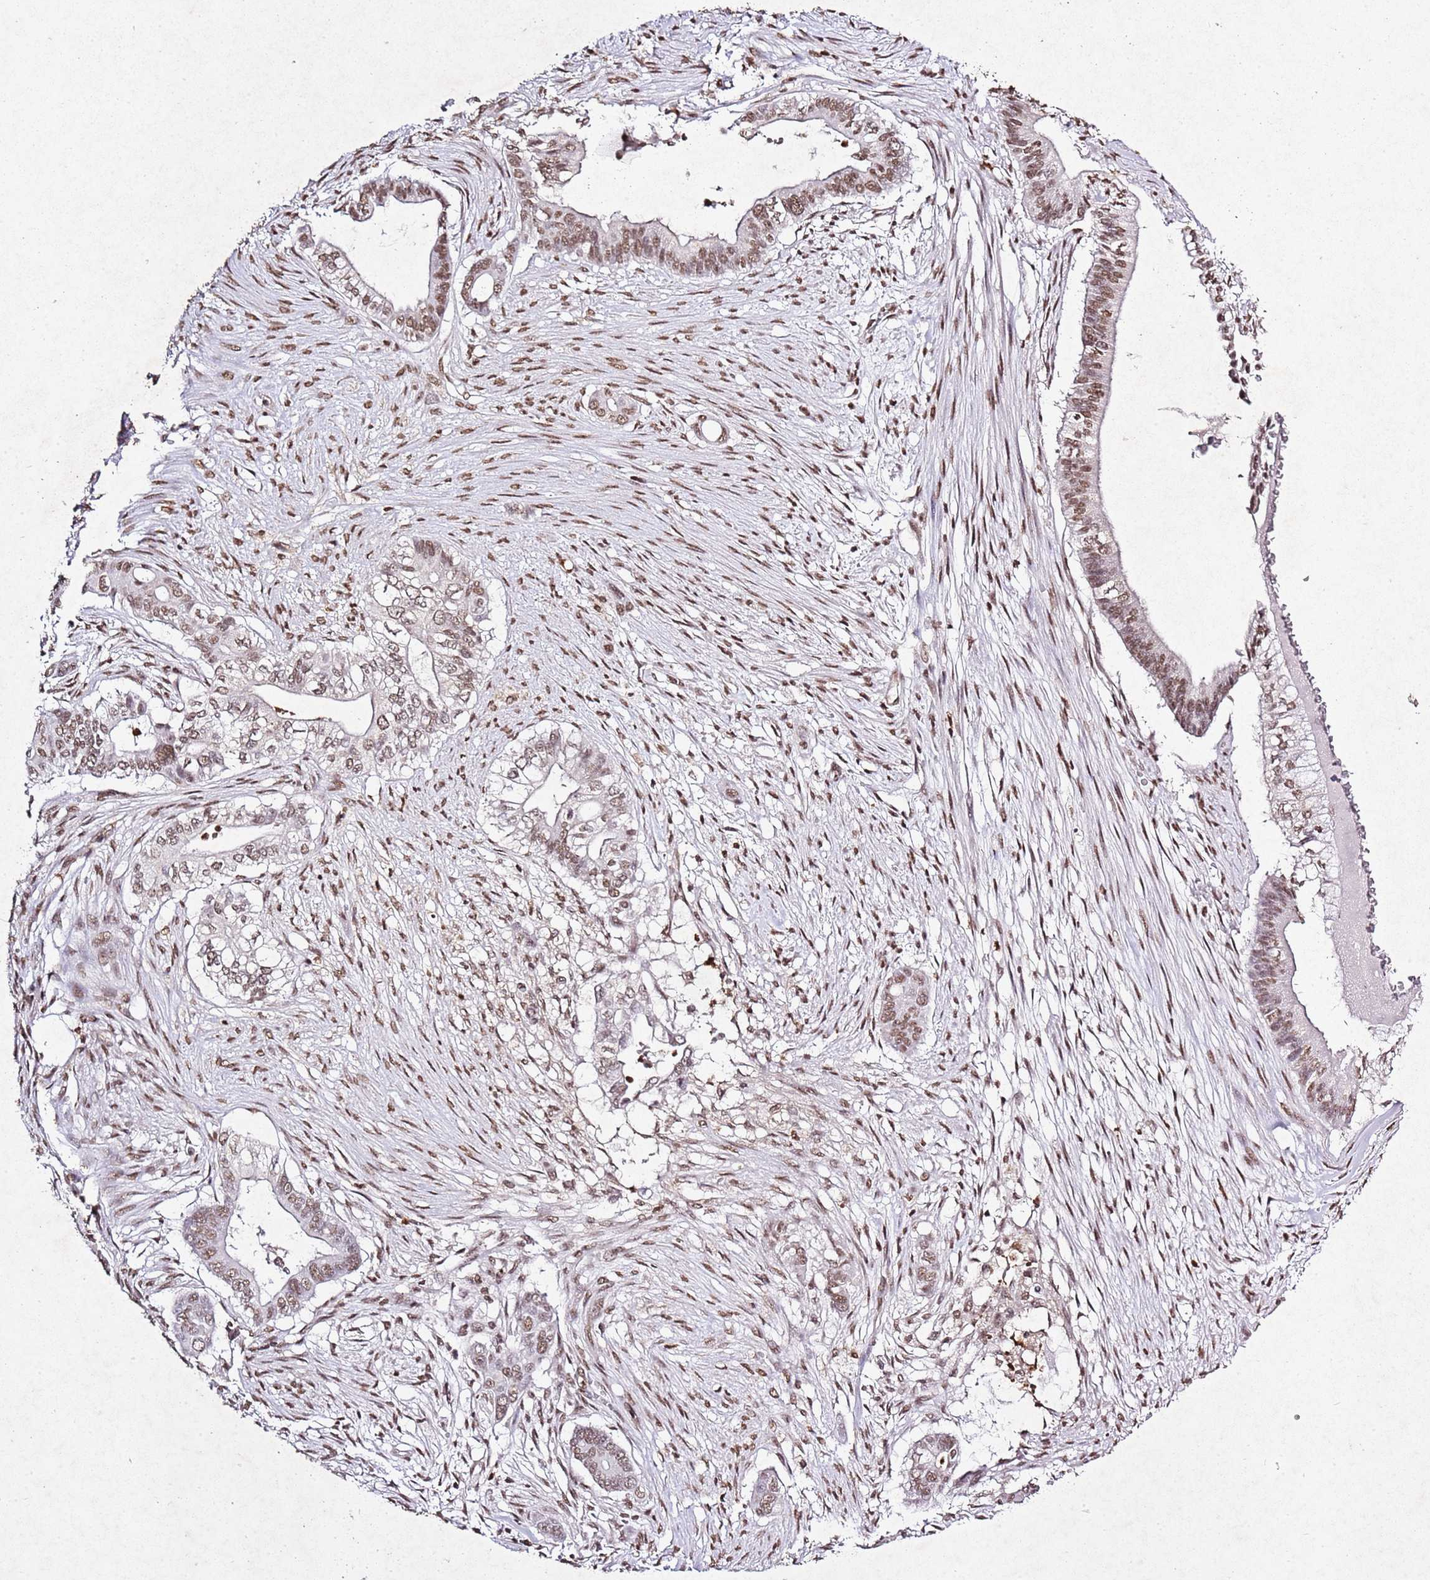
{"staining": {"intensity": "moderate", "quantity": ">75%", "location": "nuclear"}, "tissue": "pancreatic cancer", "cell_type": "Tumor cells", "image_type": "cancer", "snomed": [{"axis": "morphology", "description": "Adenocarcinoma, NOS"}, {"axis": "topography", "description": "Pancreas"}], "caption": "High-power microscopy captured an immunohistochemistry (IHC) photomicrograph of pancreatic cancer (adenocarcinoma), revealing moderate nuclear expression in about >75% of tumor cells.", "gene": "BMAL1", "patient": {"sex": "male", "age": 68}}